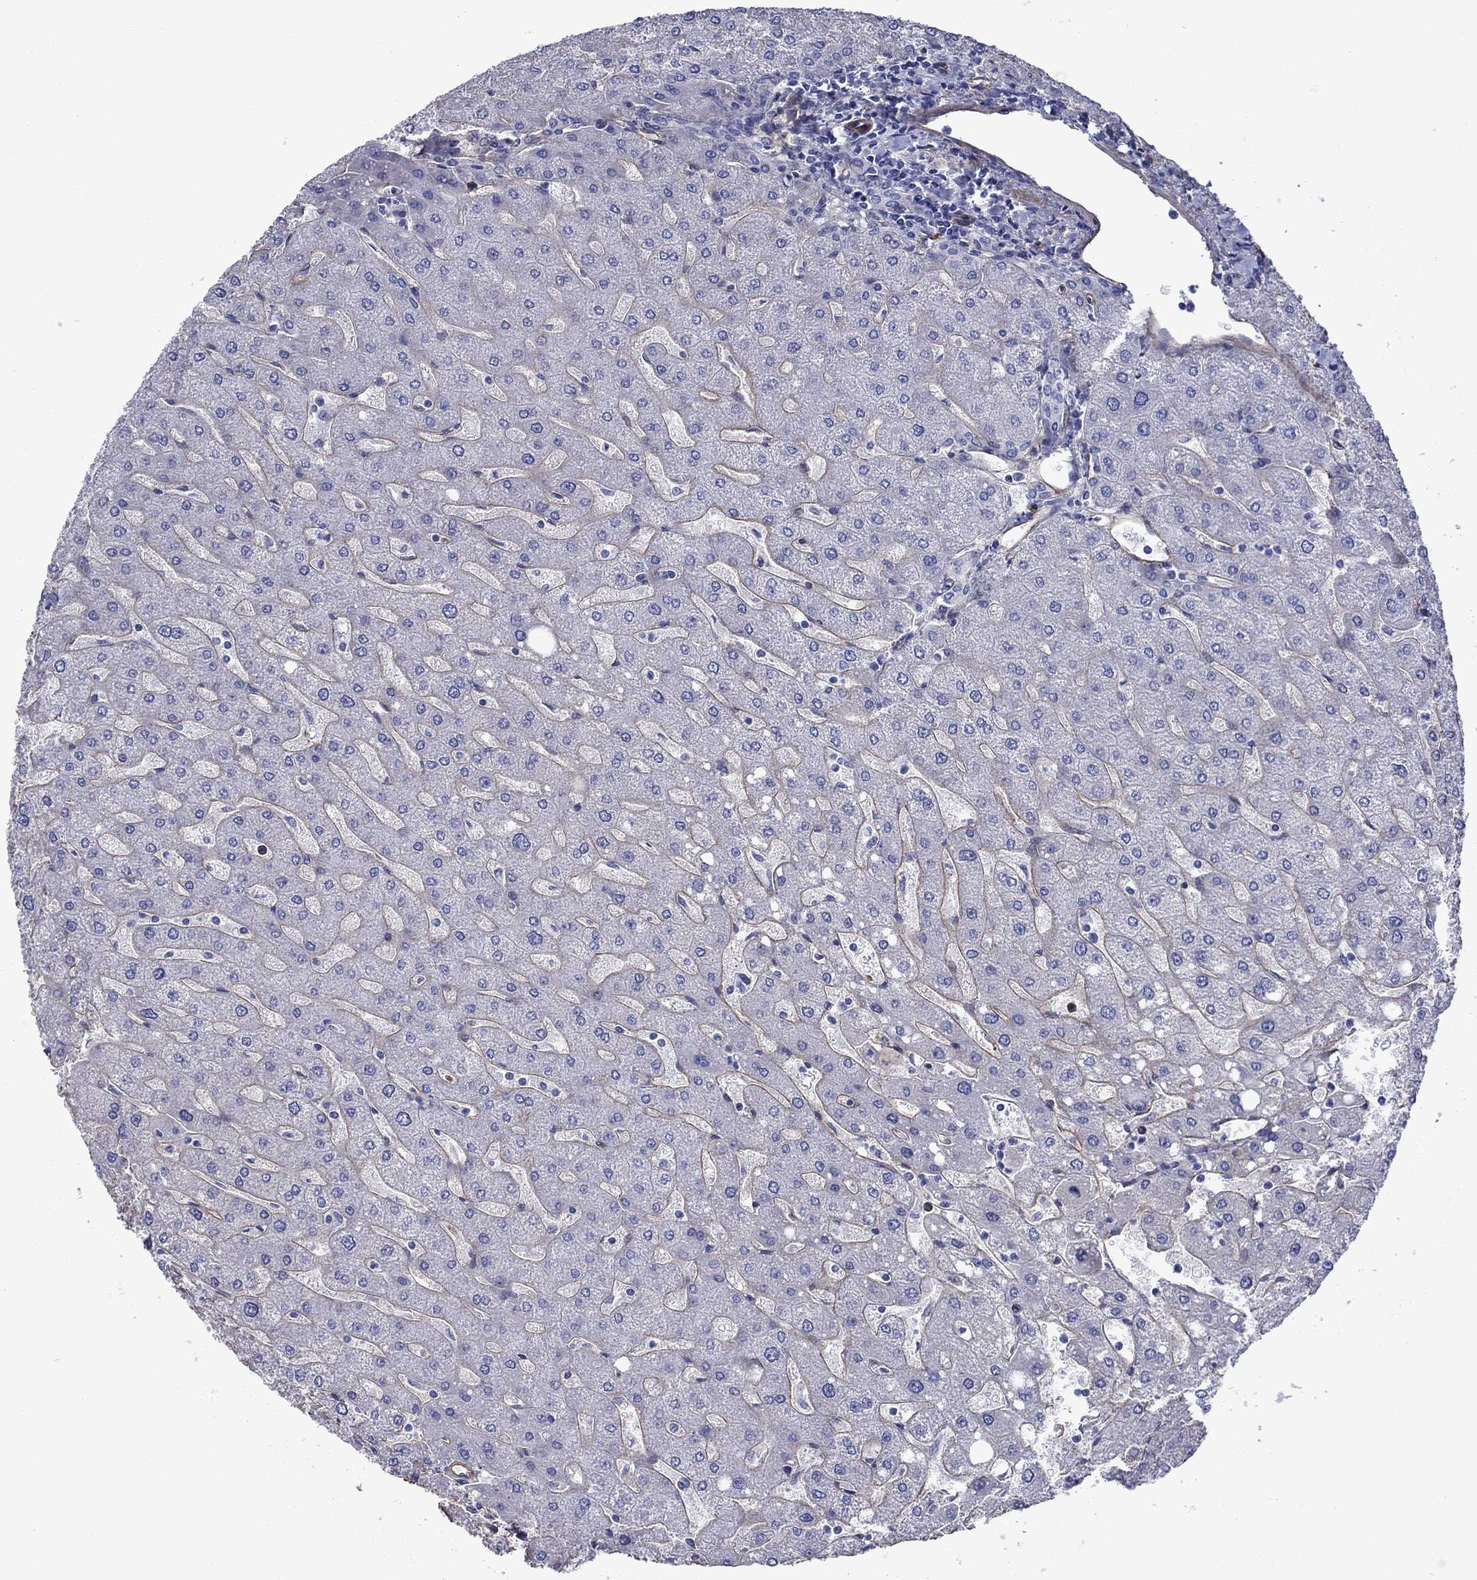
{"staining": {"intensity": "negative", "quantity": "none", "location": "none"}, "tissue": "liver", "cell_type": "Cholangiocytes", "image_type": "normal", "snomed": [{"axis": "morphology", "description": "Normal tissue, NOS"}, {"axis": "topography", "description": "Liver"}], "caption": "The micrograph demonstrates no significant positivity in cholangiocytes of liver. (Stains: DAB (3,3'-diaminobenzidine) immunohistochemistry (IHC) with hematoxylin counter stain, Microscopy: brightfield microscopy at high magnification).", "gene": "HSPG2", "patient": {"sex": "male", "age": 67}}